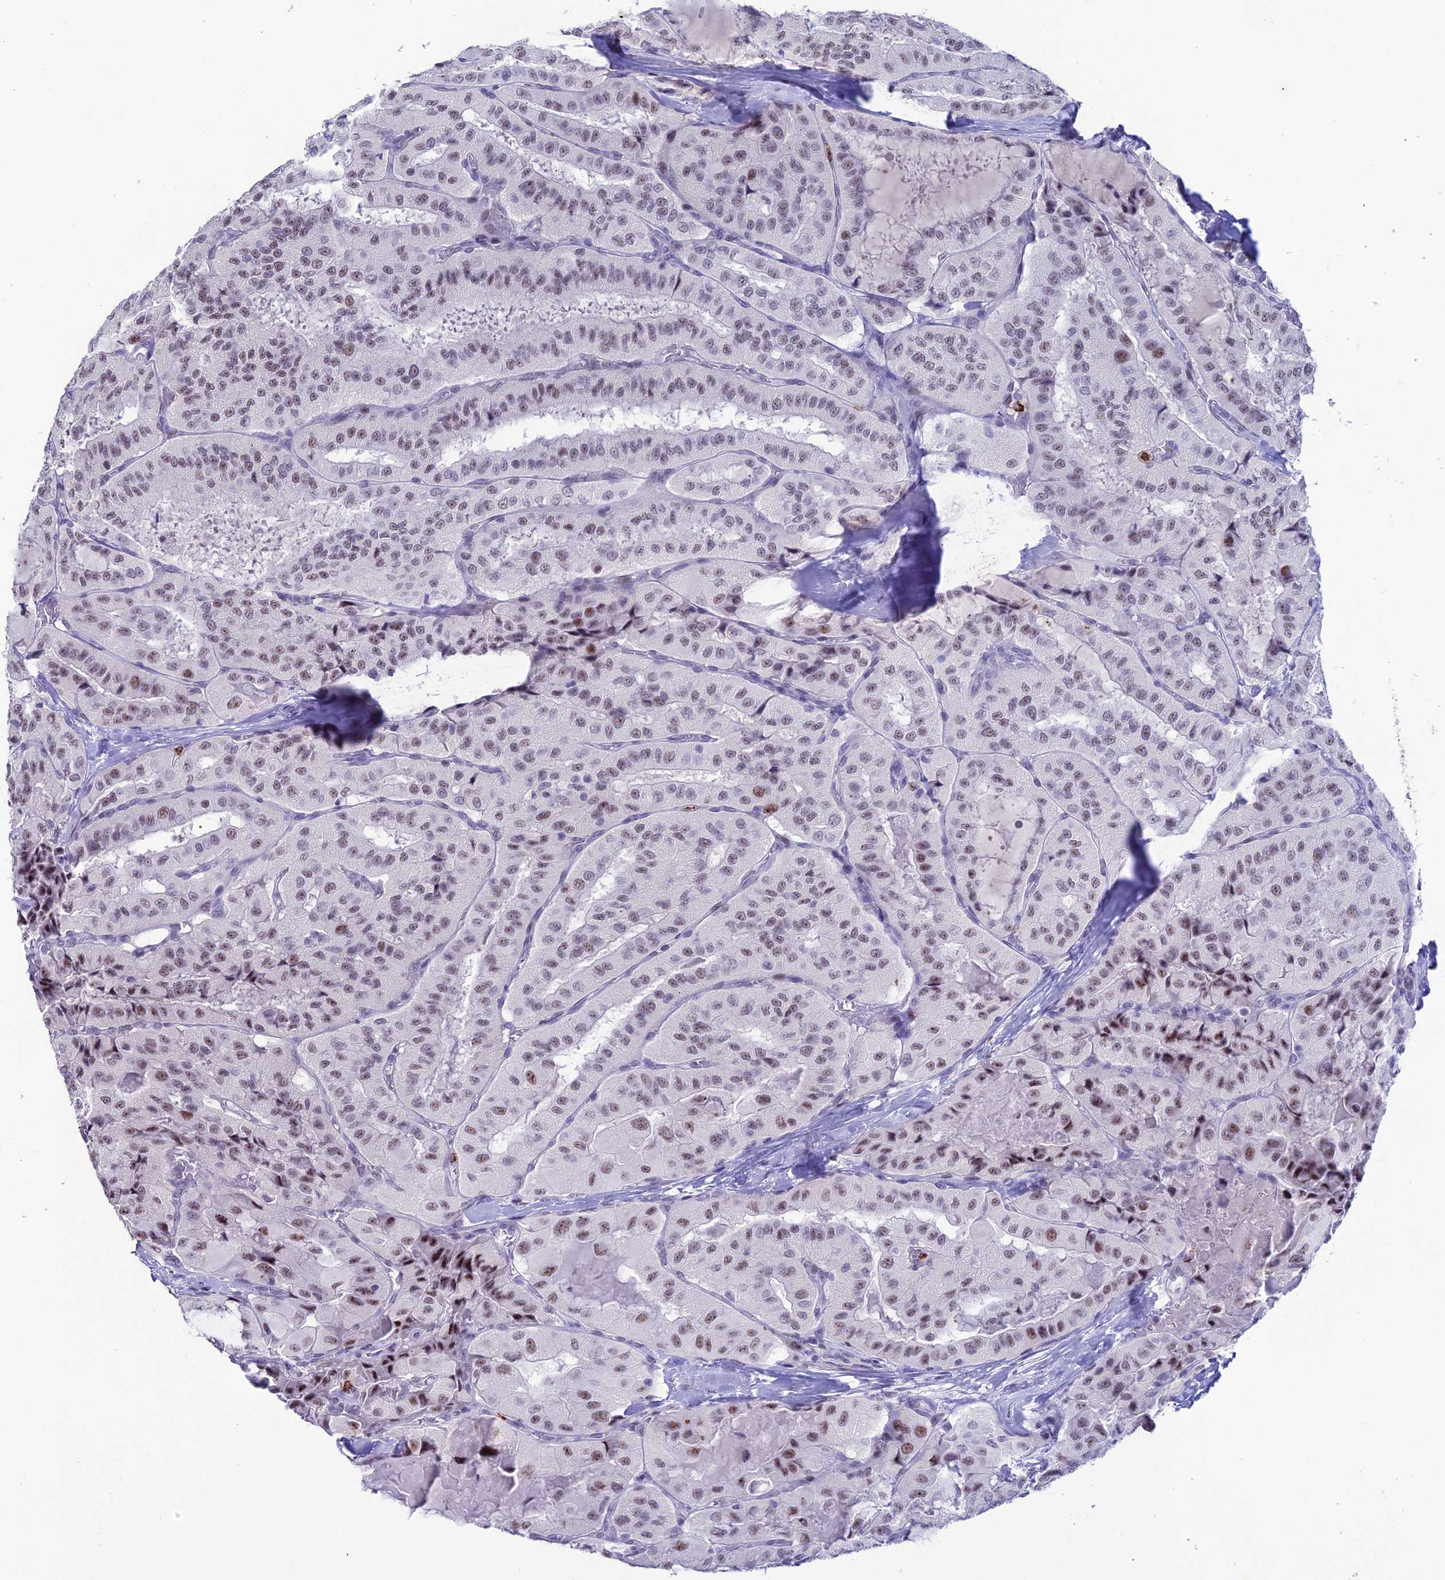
{"staining": {"intensity": "moderate", "quantity": "<25%", "location": "nuclear"}, "tissue": "thyroid cancer", "cell_type": "Tumor cells", "image_type": "cancer", "snomed": [{"axis": "morphology", "description": "Normal tissue, NOS"}, {"axis": "morphology", "description": "Papillary adenocarcinoma, NOS"}, {"axis": "topography", "description": "Thyroid gland"}], "caption": "Thyroid cancer was stained to show a protein in brown. There is low levels of moderate nuclear positivity in about <25% of tumor cells.", "gene": "MFSD2B", "patient": {"sex": "female", "age": 59}}